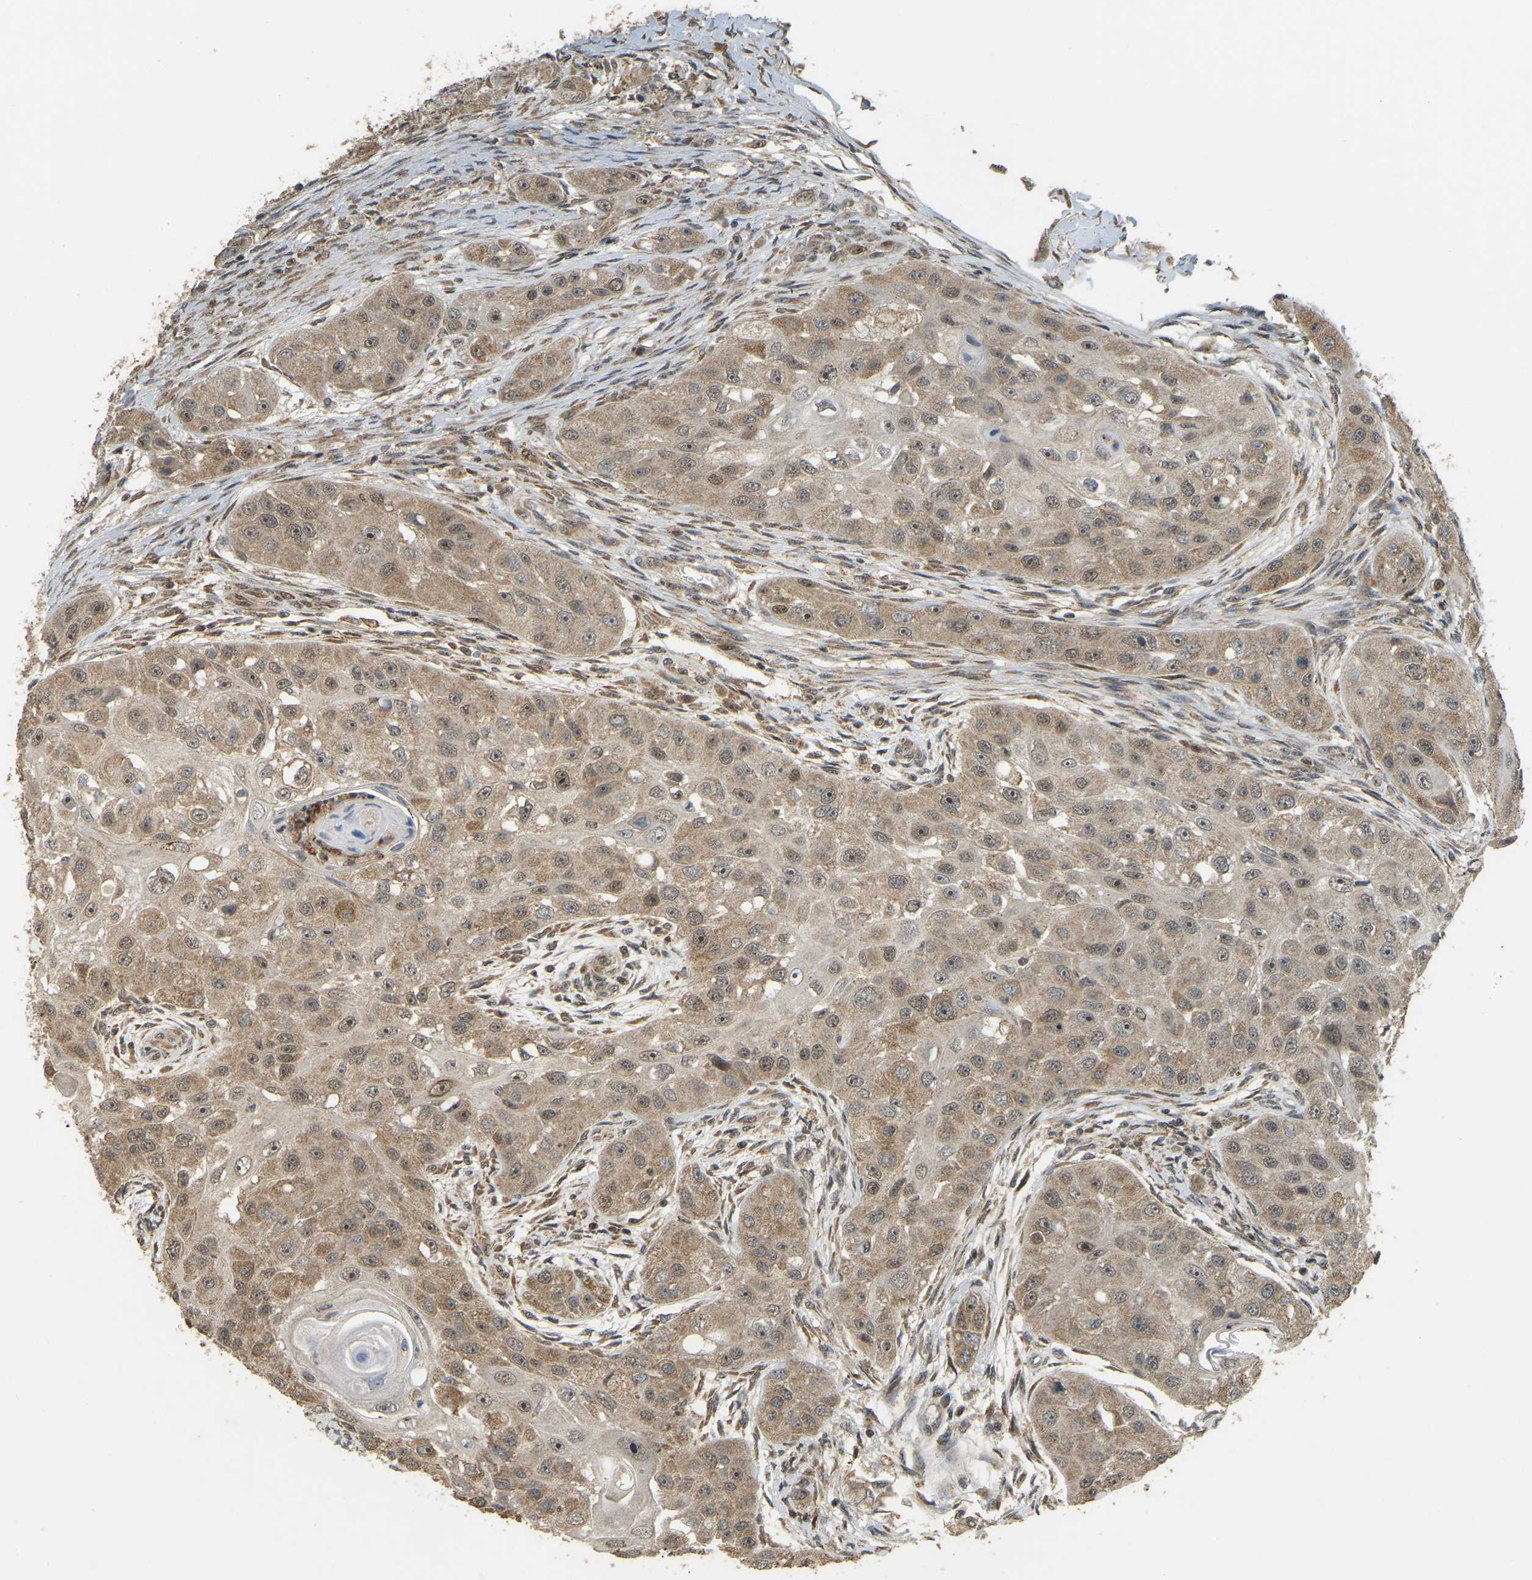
{"staining": {"intensity": "moderate", "quantity": ">75%", "location": "cytoplasmic/membranous,nuclear"}, "tissue": "head and neck cancer", "cell_type": "Tumor cells", "image_type": "cancer", "snomed": [{"axis": "morphology", "description": "Normal tissue, NOS"}, {"axis": "morphology", "description": "Squamous cell carcinoma, NOS"}, {"axis": "topography", "description": "Skeletal muscle"}, {"axis": "topography", "description": "Head-Neck"}], "caption": "There is medium levels of moderate cytoplasmic/membranous and nuclear expression in tumor cells of squamous cell carcinoma (head and neck), as demonstrated by immunohistochemical staining (brown color).", "gene": "BRF2", "patient": {"sex": "male", "age": 51}}